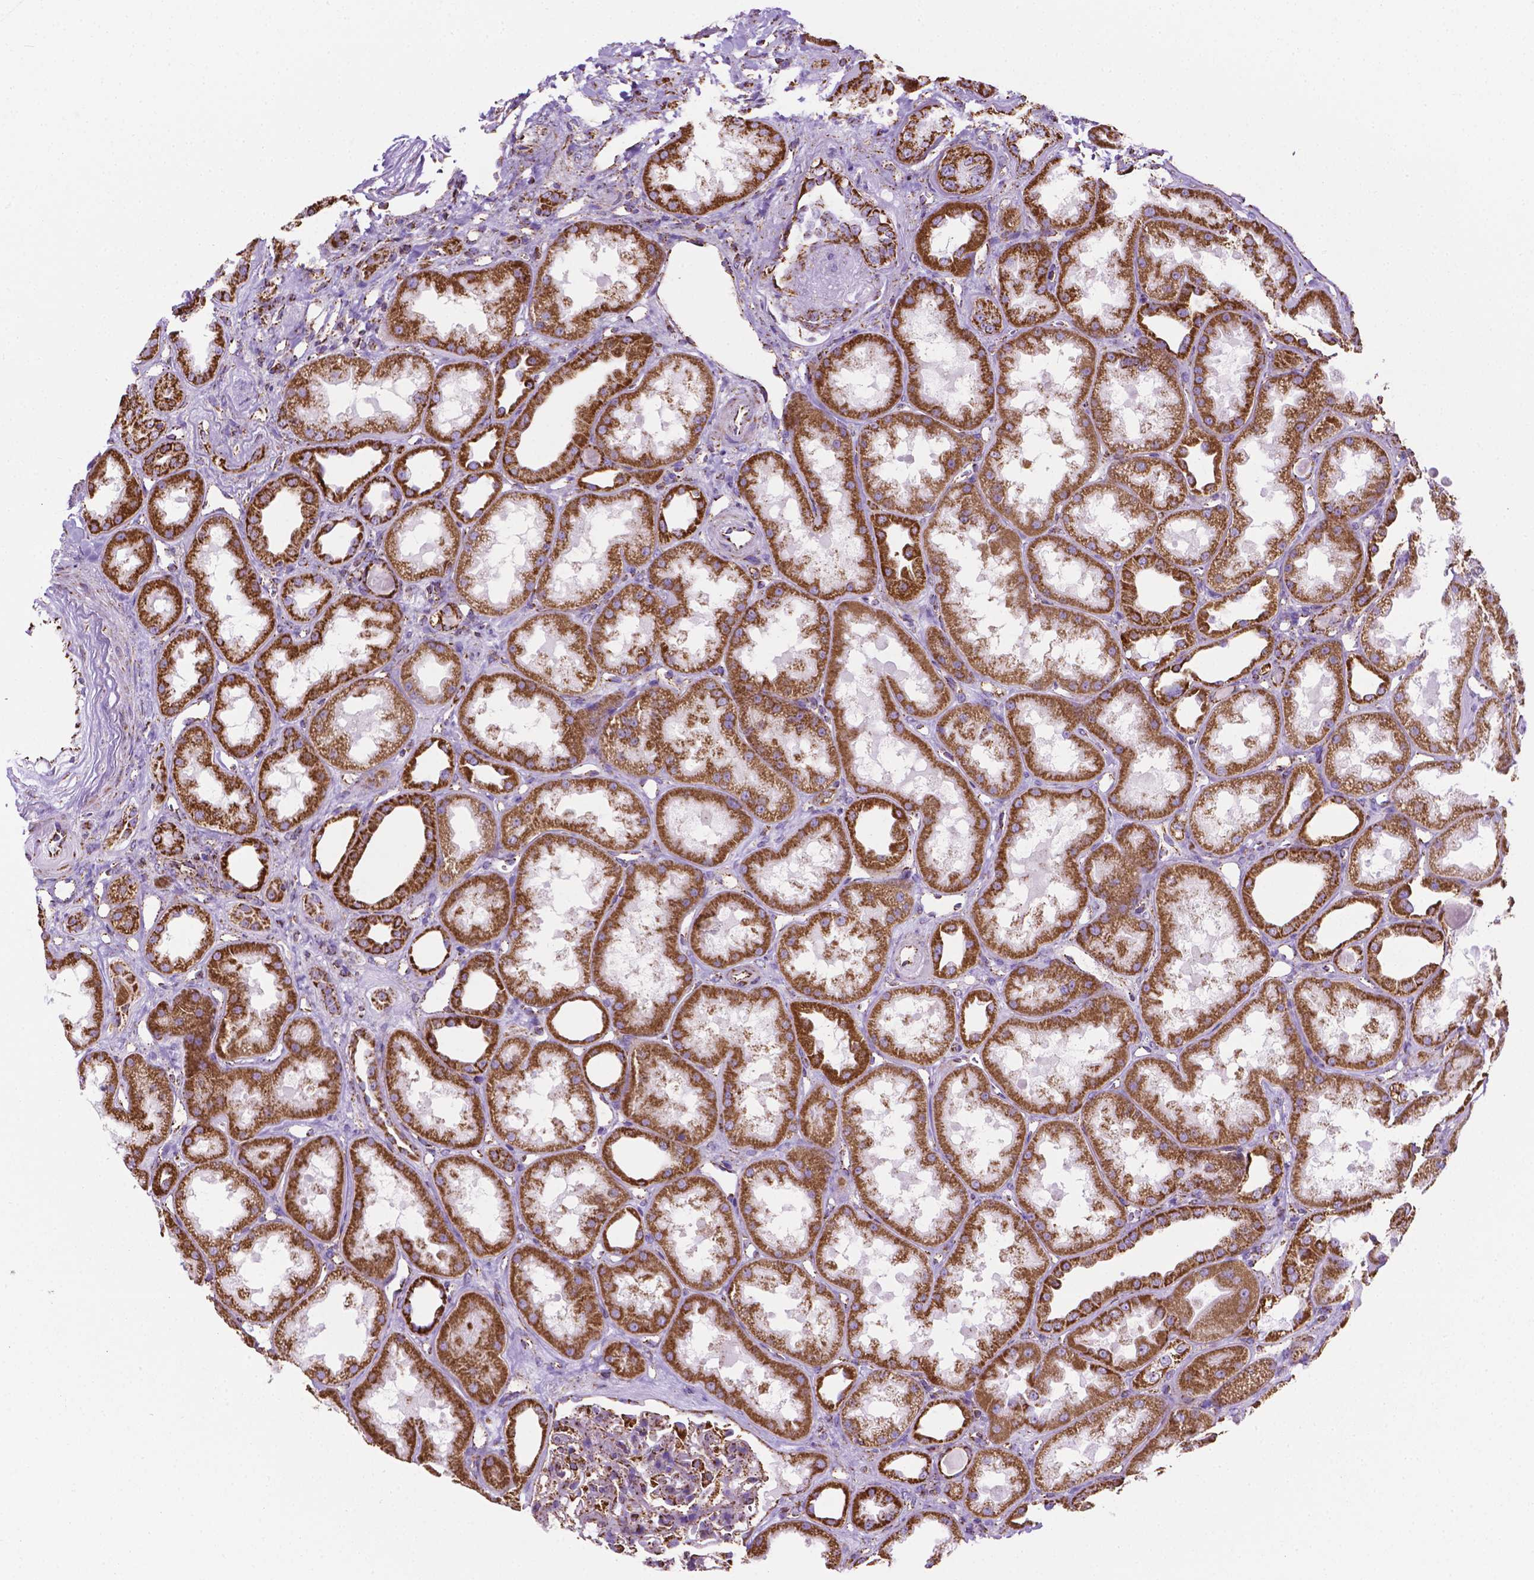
{"staining": {"intensity": "strong", "quantity": "<25%", "location": "cytoplasmic/membranous"}, "tissue": "kidney", "cell_type": "Cells in glomeruli", "image_type": "normal", "snomed": [{"axis": "morphology", "description": "Normal tissue, NOS"}, {"axis": "topography", "description": "Kidney"}], "caption": "Cells in glomeruli reveal medium levels of strong cytoplasmic/membranous staining in about <25% of cells in unremarkable kidney. (Stains: DAB in brown, nuclei in blue, Microscopy: brightfield microscopy at high magnification).", "gene": "RMDN3", "patient": {"sex": "male", "age": 61}}